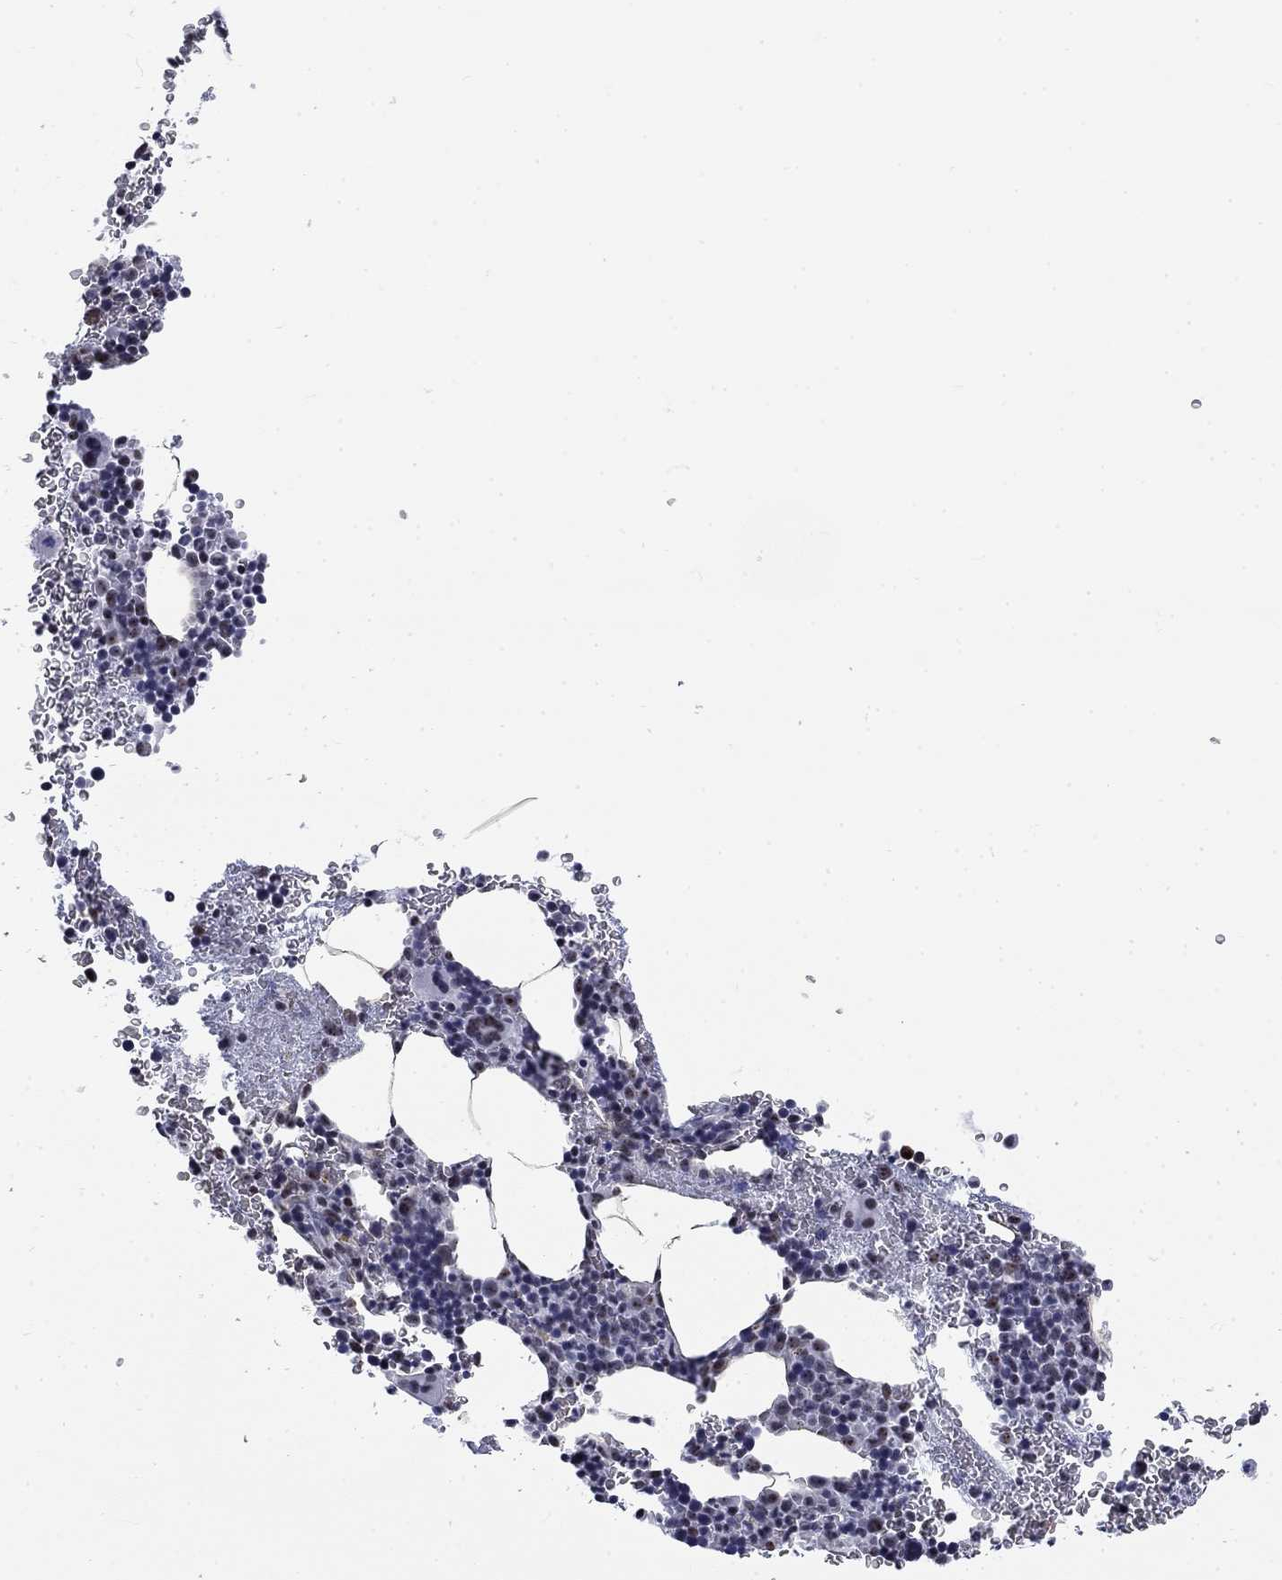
{"staining": {"intensity": "negative", "quantity": "none", "location": "none"}, "tissue": "bone marrow", "cell_type": "Hematopoietic cells", "image_type": "normal", "snomed": [{"axis": "morphology", "description": "Normal tissue, NOS"}, {"axis": "topography", "description": "Bone marrow"}], "caption": "A high-resolution micrograph shows IHC staining of normal bone marrow, which shows no significant positivity in hematopoietic cells.", "gene": "CSRNP3", "patient": {"sex": "male", "age": 50}}